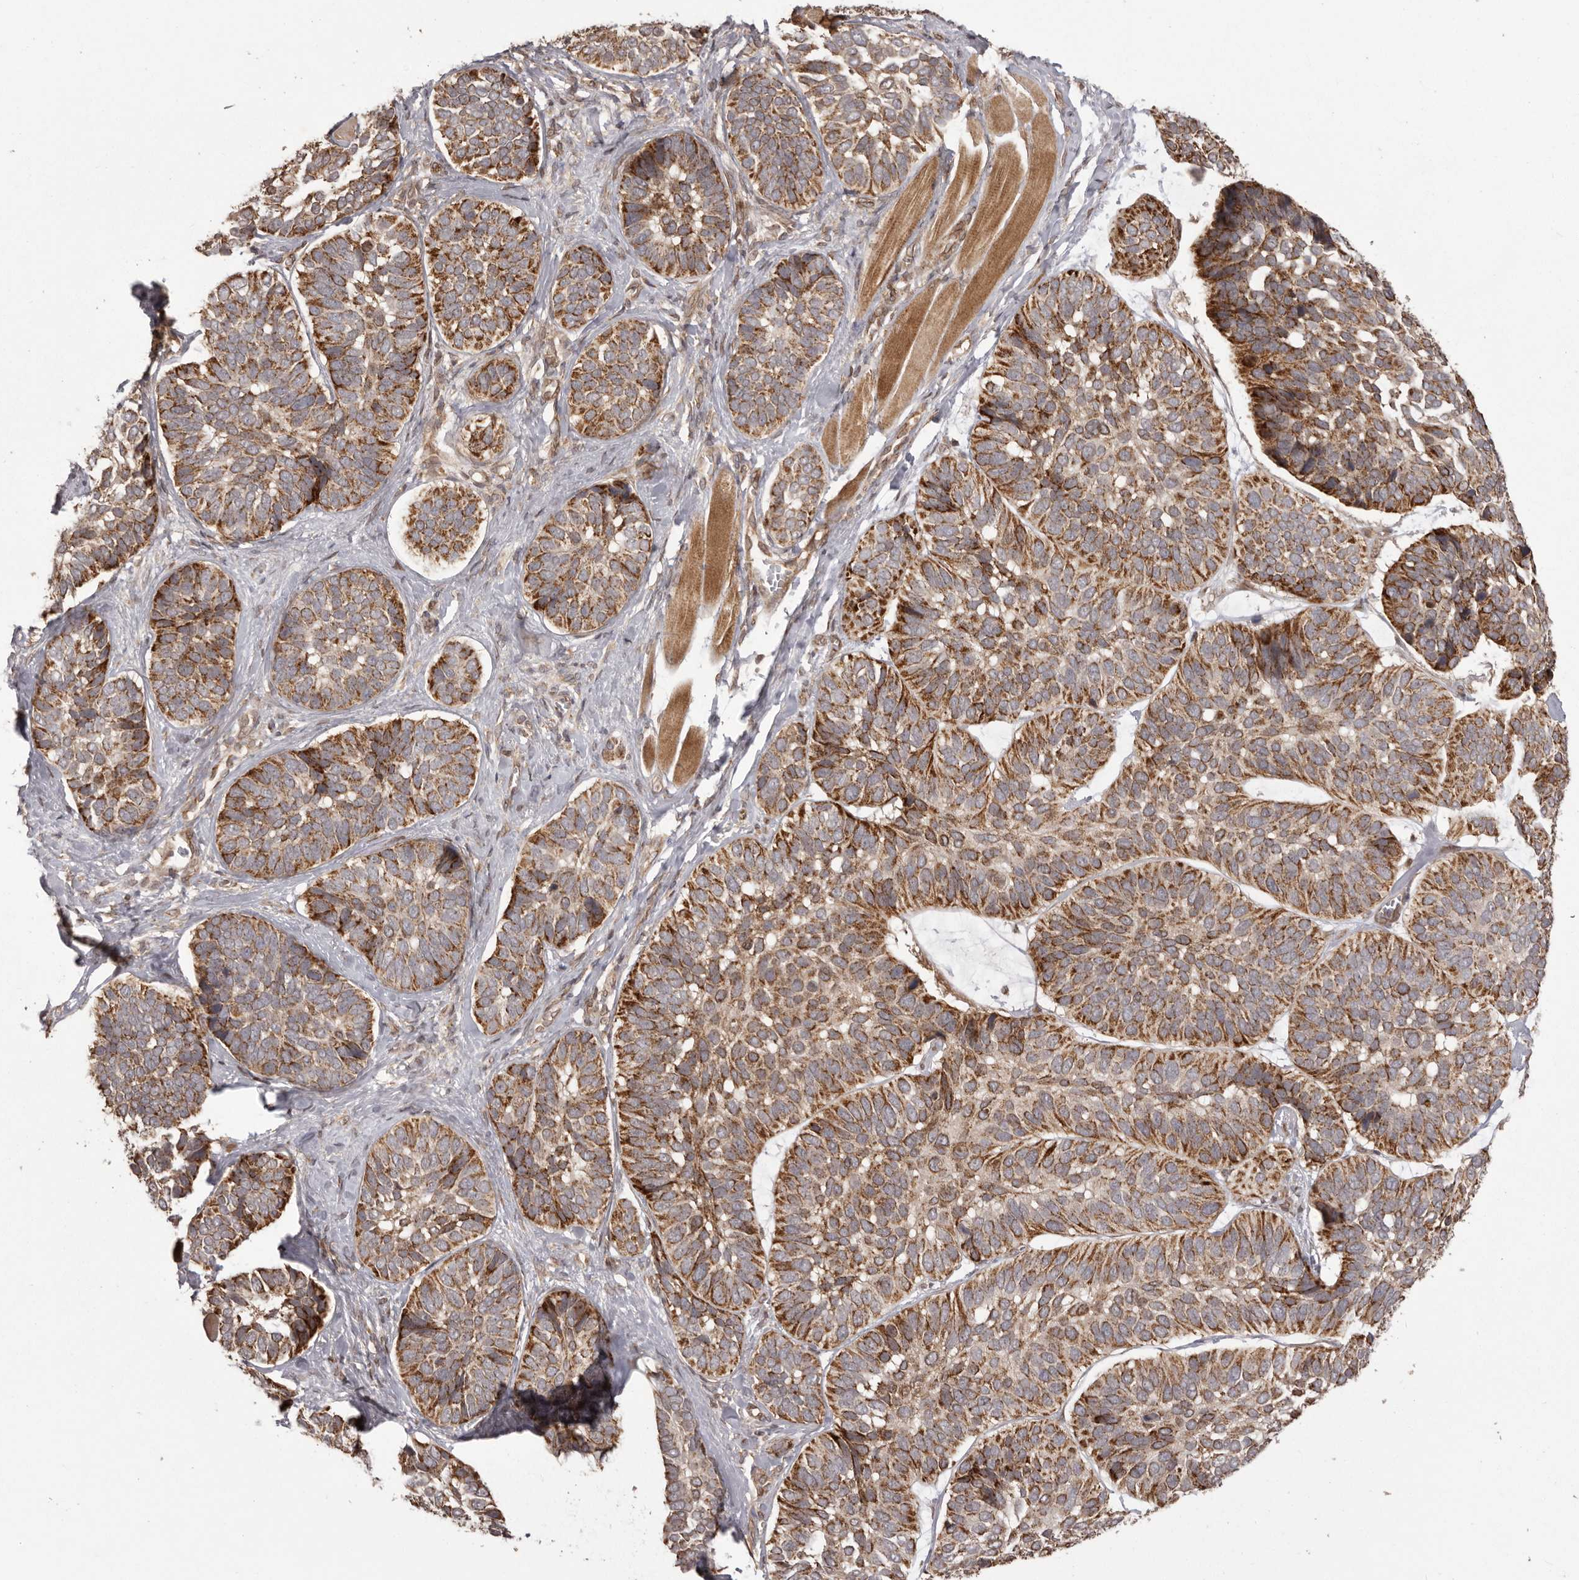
{"staining": {"intensity": "strong", "quantity": ">75%", "location": "cytoplasmic/membranous"}, "tissue": "skin cancer", "cell_type": "Tumor cells", "image_type": "cancer", "snomed": [{"axis": "morphology", "description": "Basal cell carcinoma"}, {"axis": "topography", "description": "Skin"}], "caption": "Approximately >75% of tumor cells in skin cancer reveal strong cytoplasmic/membranous protein expression as visualized by brown immunohistochemical staining.", "gene": "CHRM2", "patient": {"sex": "male", "age": 62}}